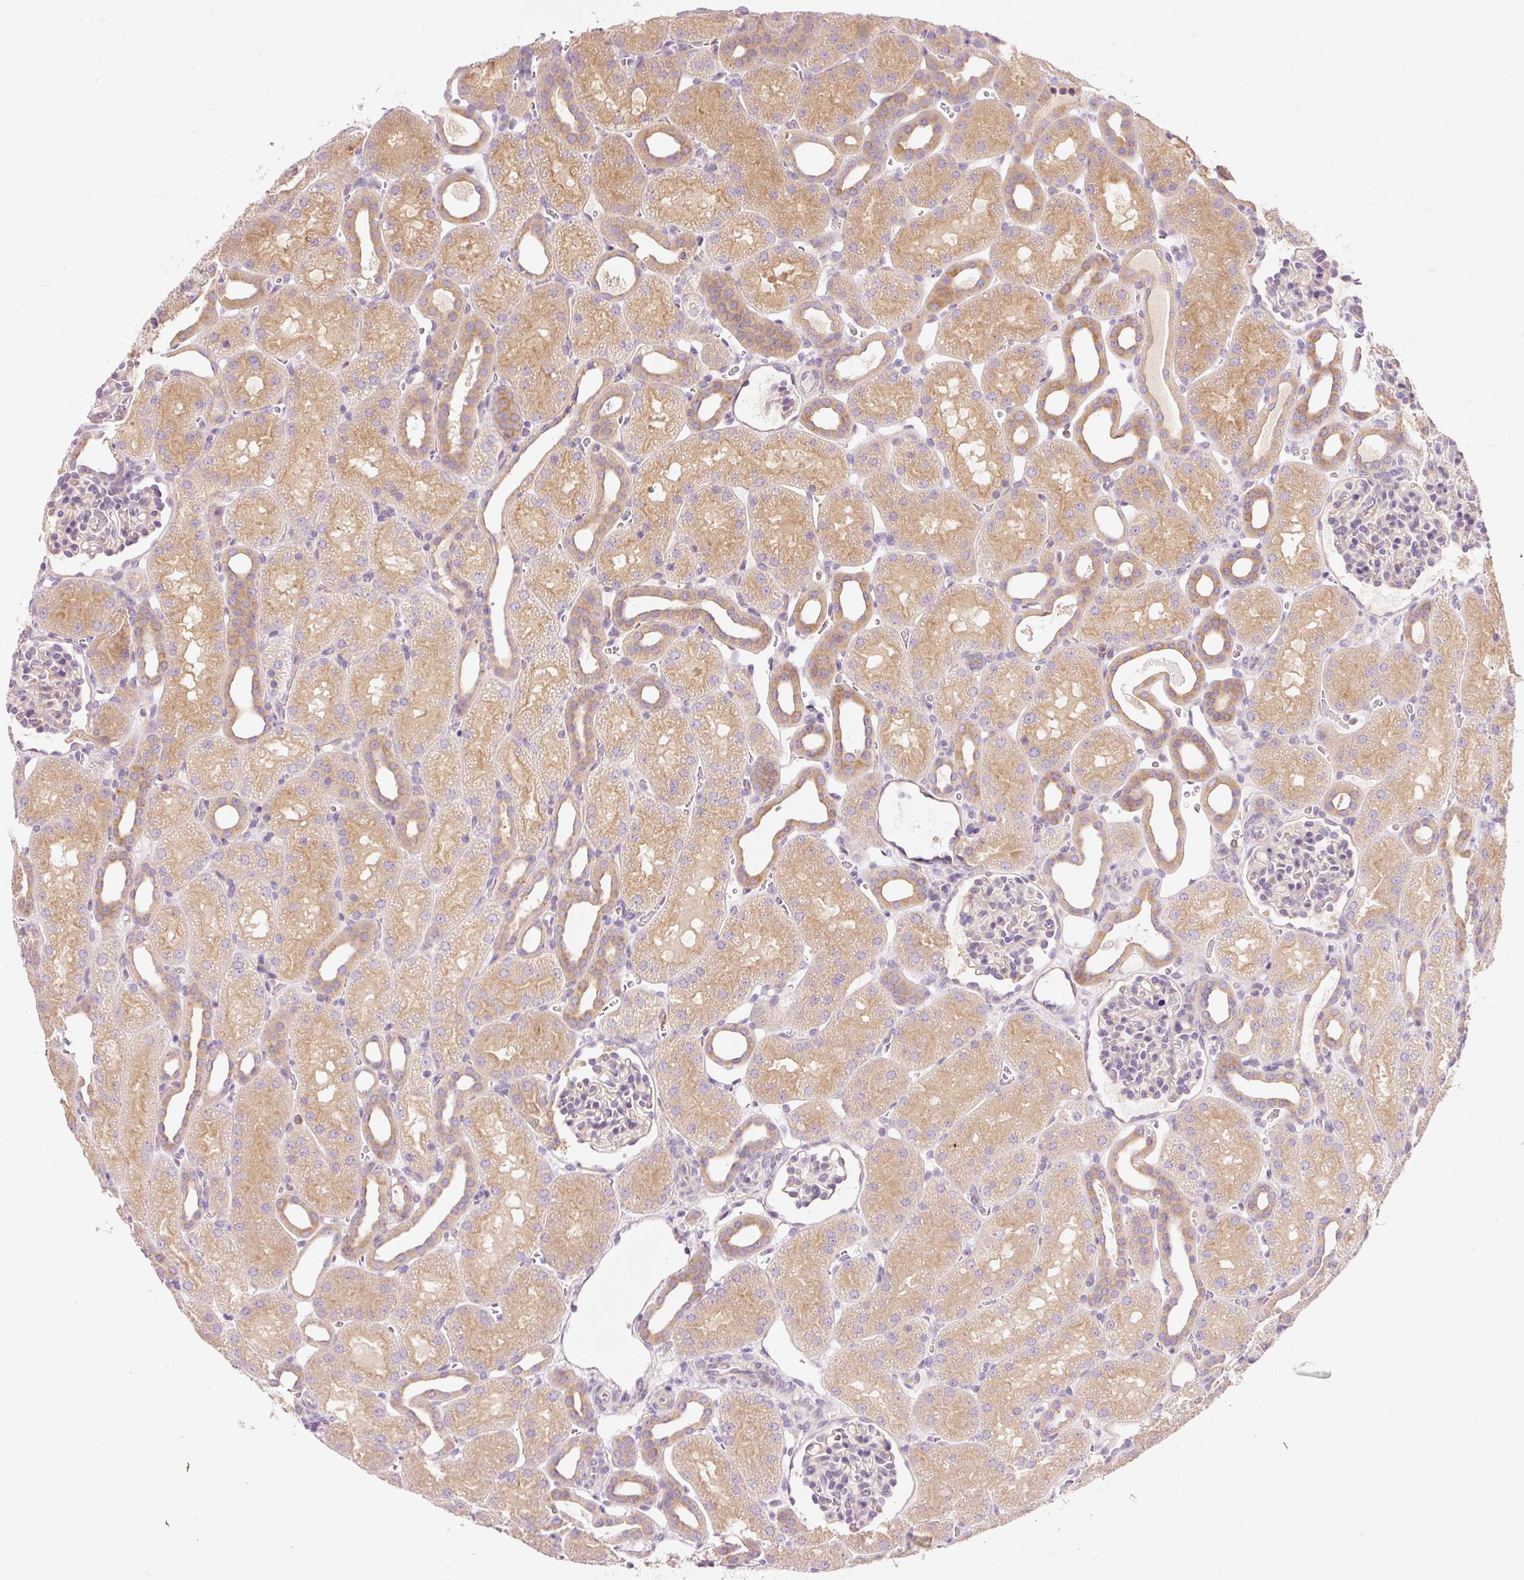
{"staining": {"intensity": "negative", "quantity": "none", "location": "none"}, "tissue": "kidney", "cell_type": "Cells in glomeruli", "image_type": "normal", "snomed": [{"axis": "morphology", "description": "Normal tissue, NOS"}, {"axis": "topography", "description": "Kidney"}], "caption": "Kidney stained for a protein using immunohistochemistry shows no staining cells in glomeruli.", "gene": "NAPA", "patient": {"sex": "male", "age": 2}}